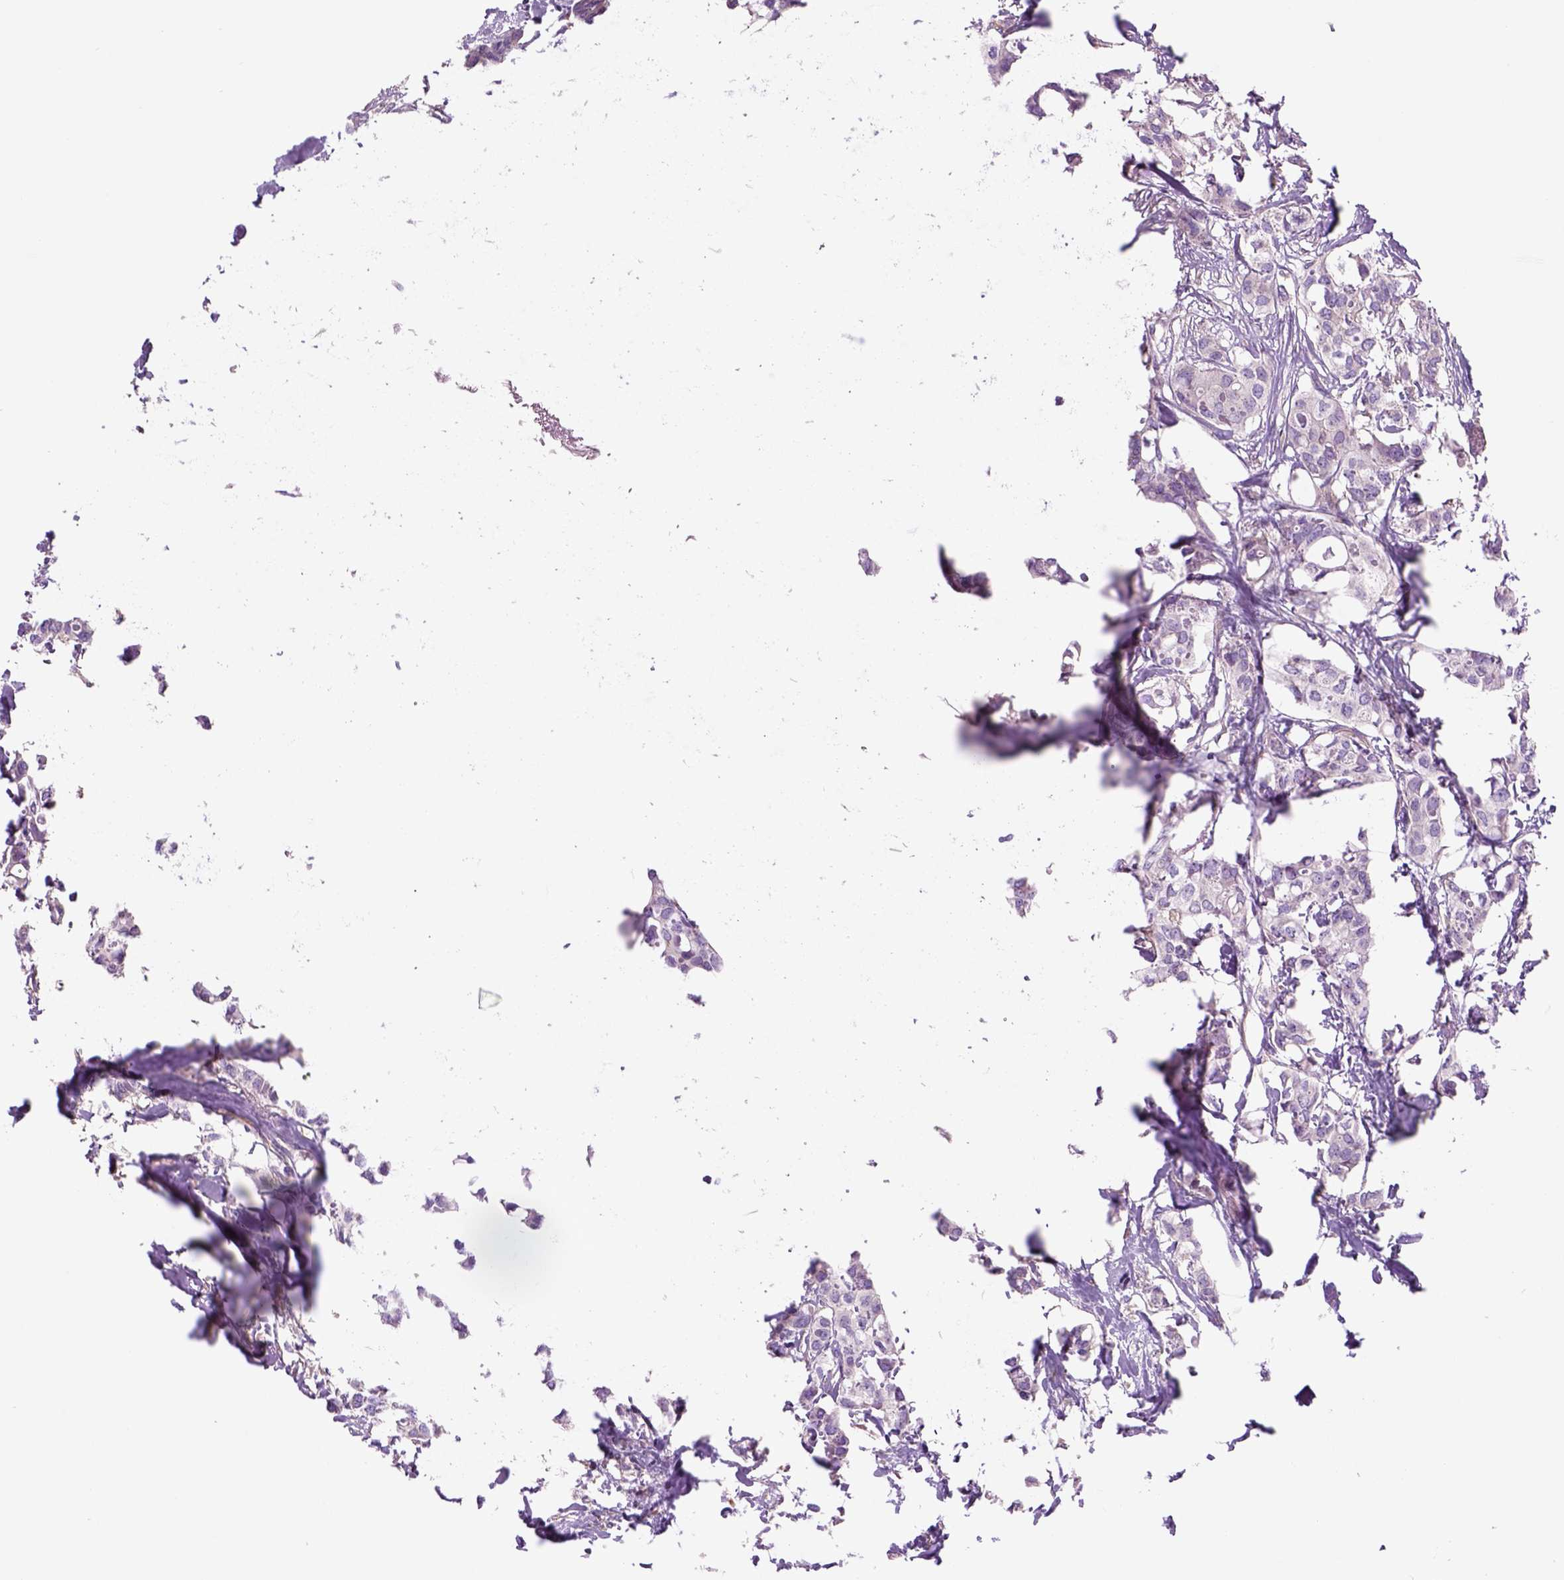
{"staining": {"intensity": "negative", "quantity": "none", "location": "none"}, "tissue": "breast cancer", "cell_type": "Tumor cells", "image_type": "cancer", "snomed": [{"axis": "morphology", "description": "Duct carcinoma"}, {"axis": "topography", "description": "Breast"}], "caption": "A high-resolution histopathology image shows immunohistochemistry staining of breast cancer (infiltrating ductal carcinoma), which reveals no significant positivity in tumor cells.", "gene": "PIAS3", "patient": {"sex": "female", "age": 62}}